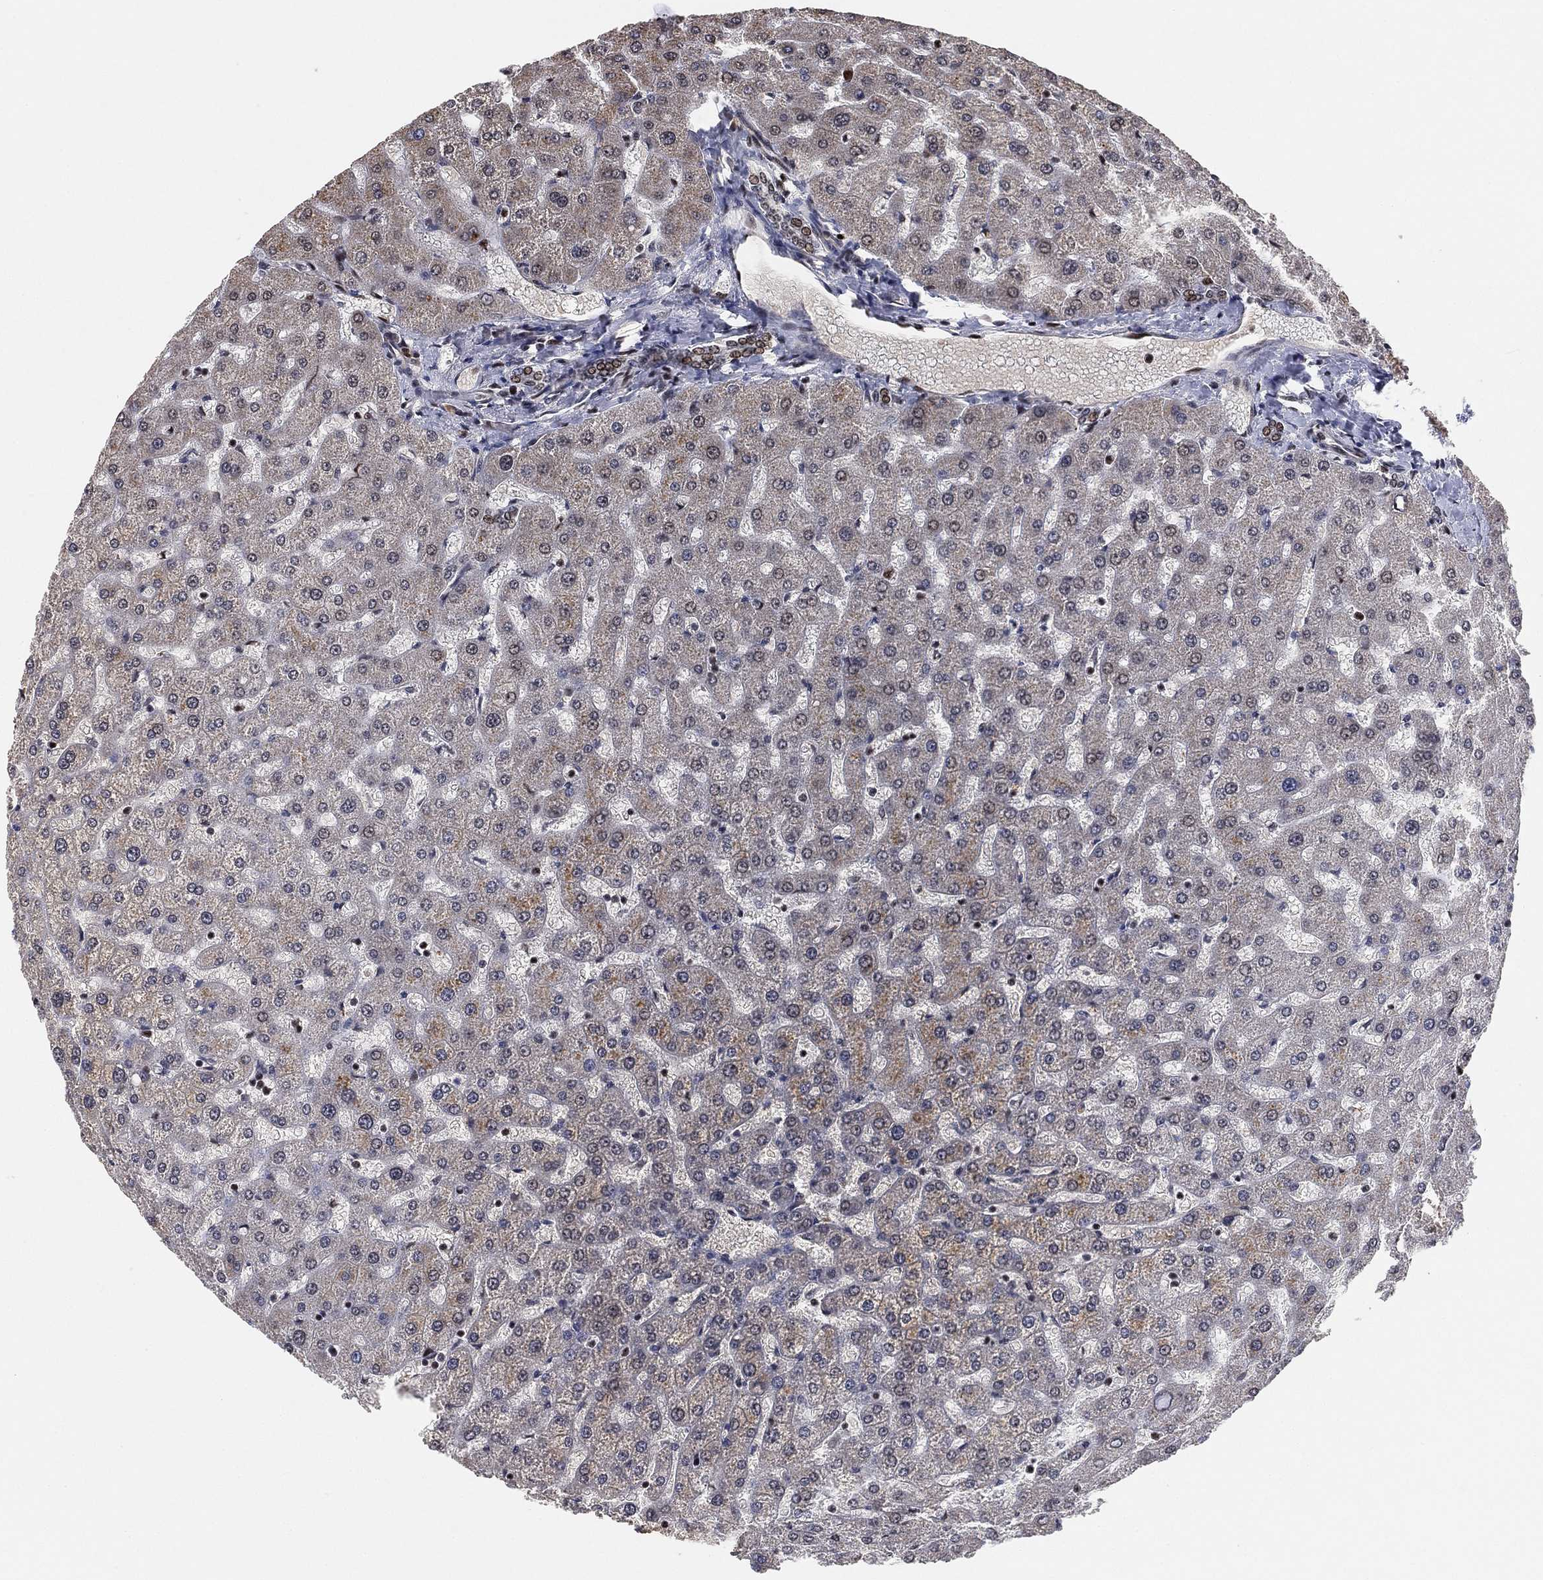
{"staining": {"intensity": "negative", "quantity": "none", "location": "none"}, "tissue": "liver", "cell_type": "Cholangiocytes", "image_type": "normal", "snomed": [{"axis": "morphology", "description": "Normal tissue, NOS"}, {"axis": "topography", "description": "Liver"}], "caption": "An immunohistochemistry photomicrograph of normal liver is shown. There is no staining in cholangiocytes of liver. Nuclei are stained in blue.", "gene": "ZSCAN30", "patient": {"sex": "female", "age": 50}}